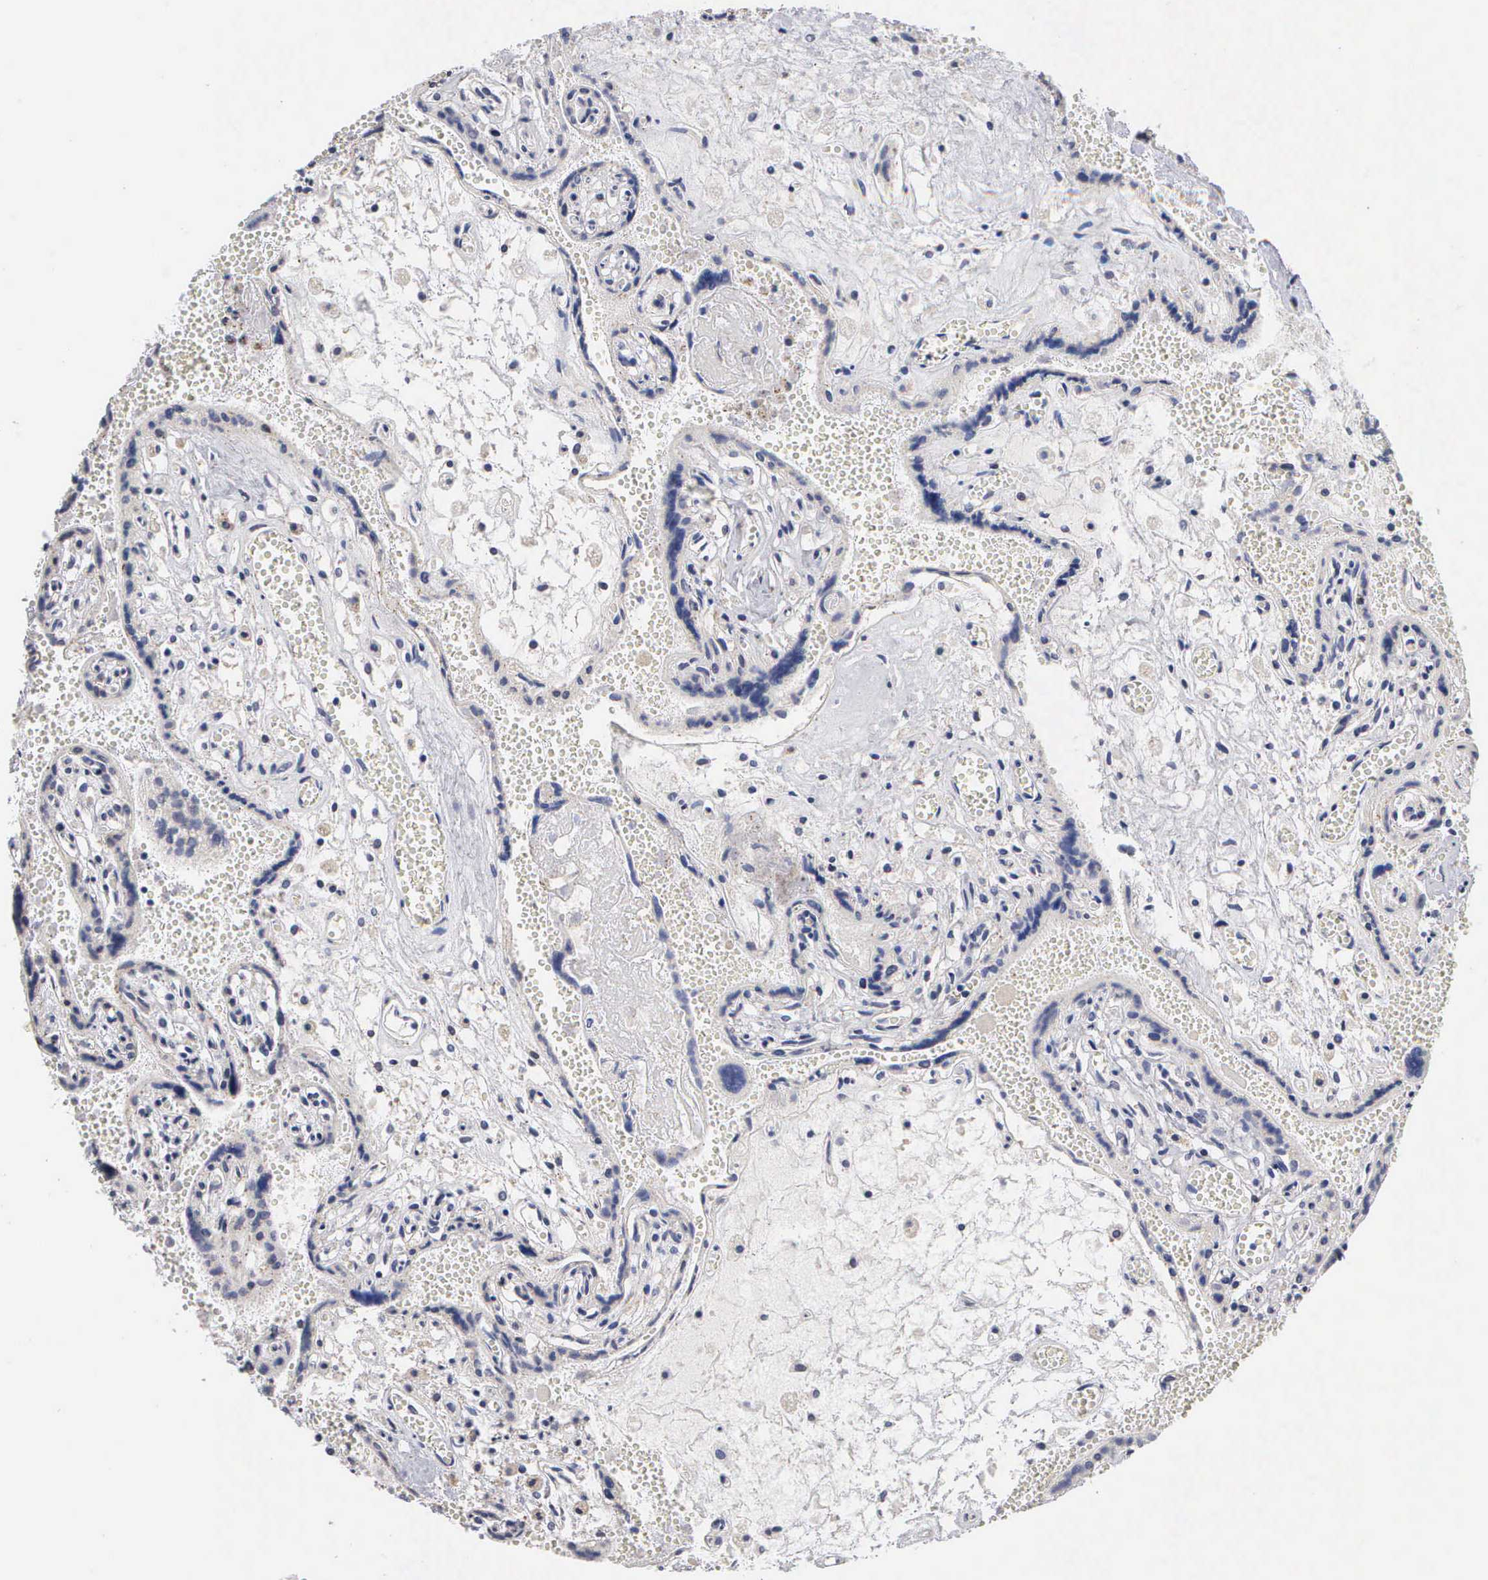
{"staining": {"intensity": "negative", "quantity": "none", "location": "none"}, "tissue": "placenta", "cell_type": "Decidual cells", "image_type": "normal", "snomed": [{"axis": "morphology", "description": "Normal tissue, NOS"}, {"axis": "topography", "description": "Placenta"}], "caption": "Decidual cells are negative for brown protein staining in benign placenta.", "gene": "KDM6A", "patient": {"sex": "female", "age": 40}}